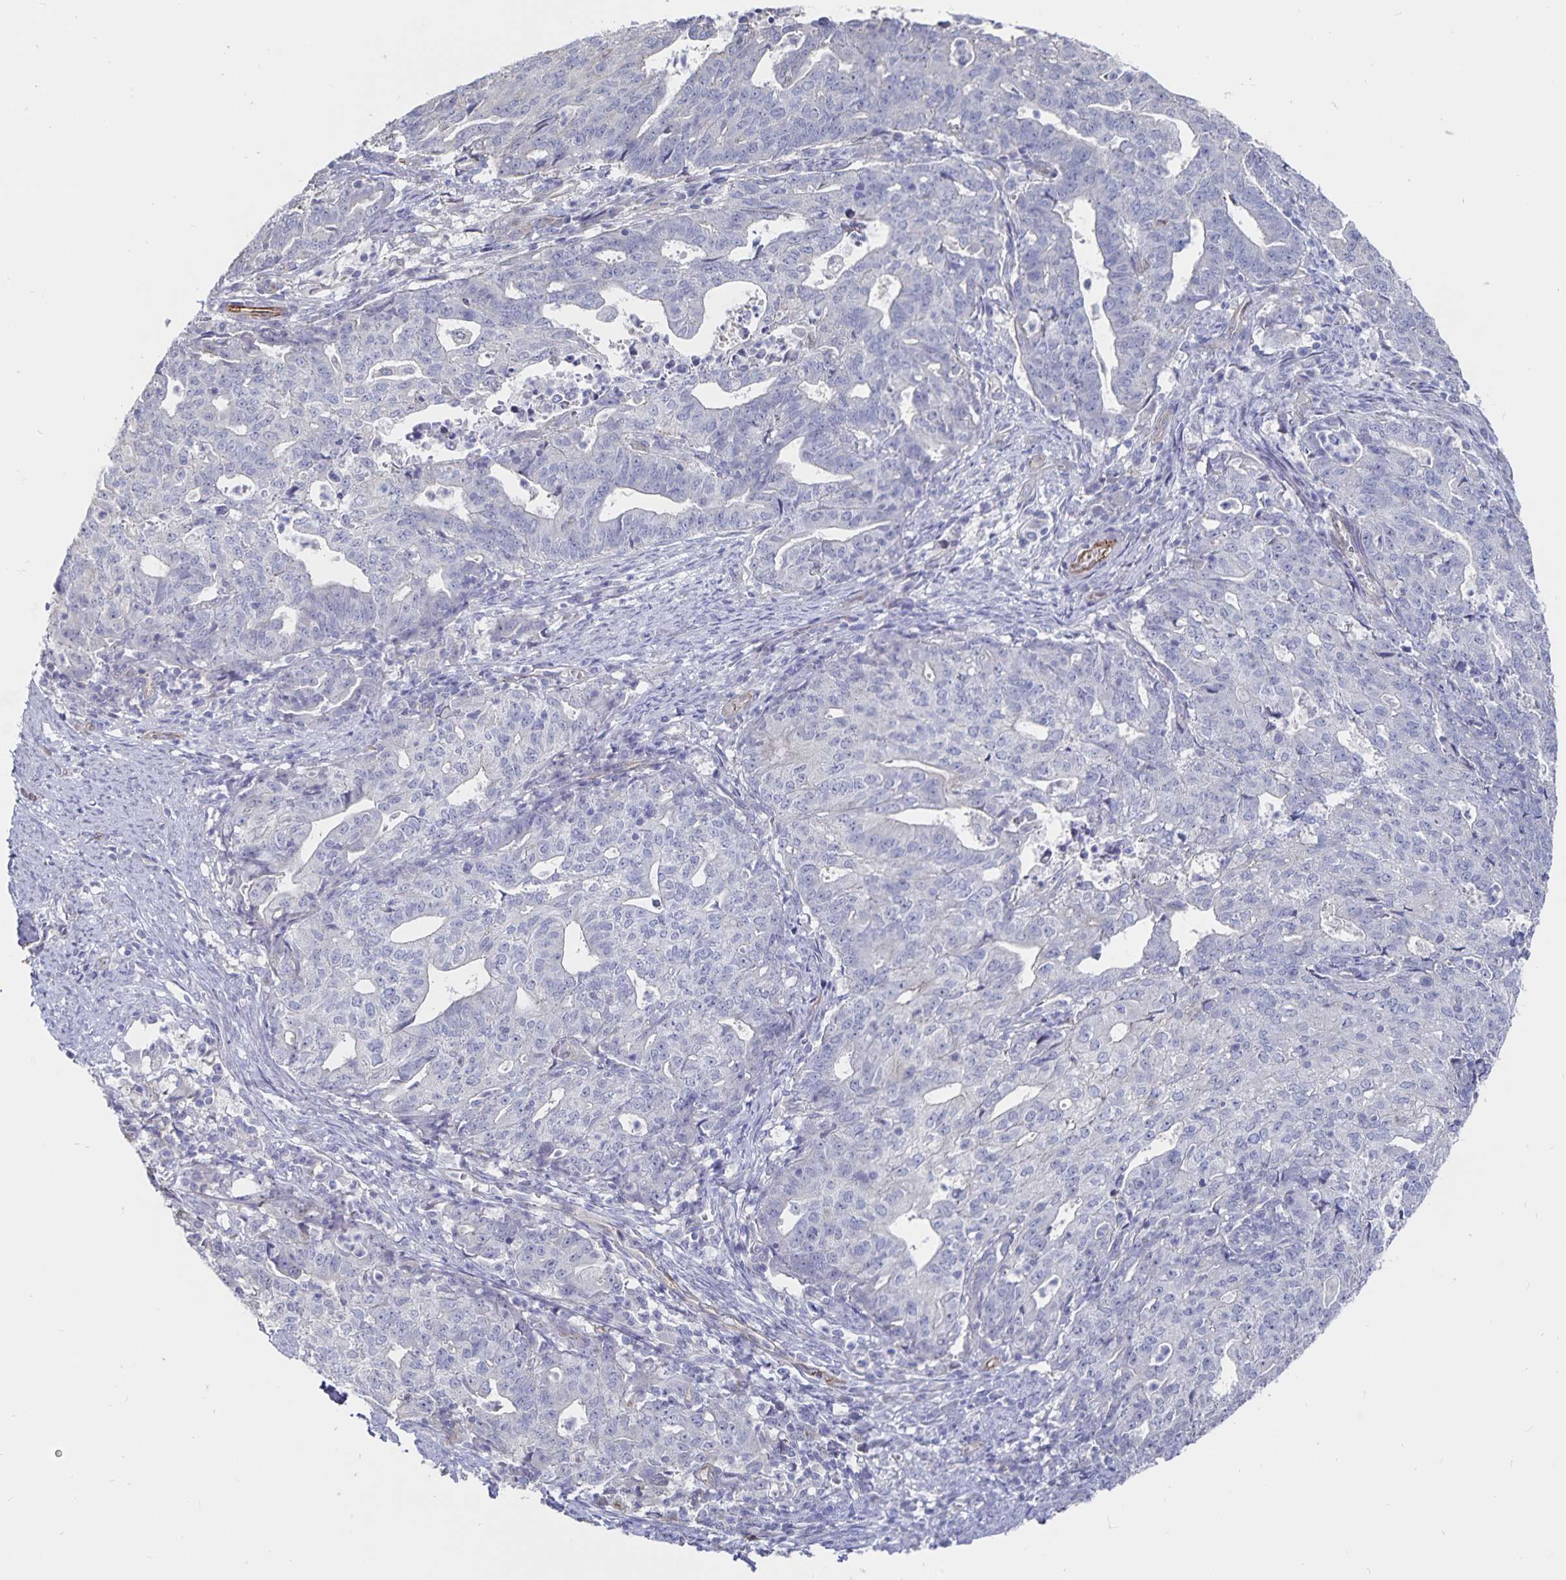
{"staining": {"intensity": "negative", "quantity": "none", "location": "none"}, "tissue": "endometrial cancer", "cell_type": "Tumor cells", "image_type": "cancer", "snomed": [{"axis": "morphology", "description": "Adenocarcinoma, NOS"}, {"axis": "topography", "description": "Endometrium"}], "caption": "Endometrial cancer (adenocarcinoma) was stained to show a protein in brown. There is no significant staining in tumor cells.", "gene": "SSTR1", "patient": {"sex": "female", "age": 82}}